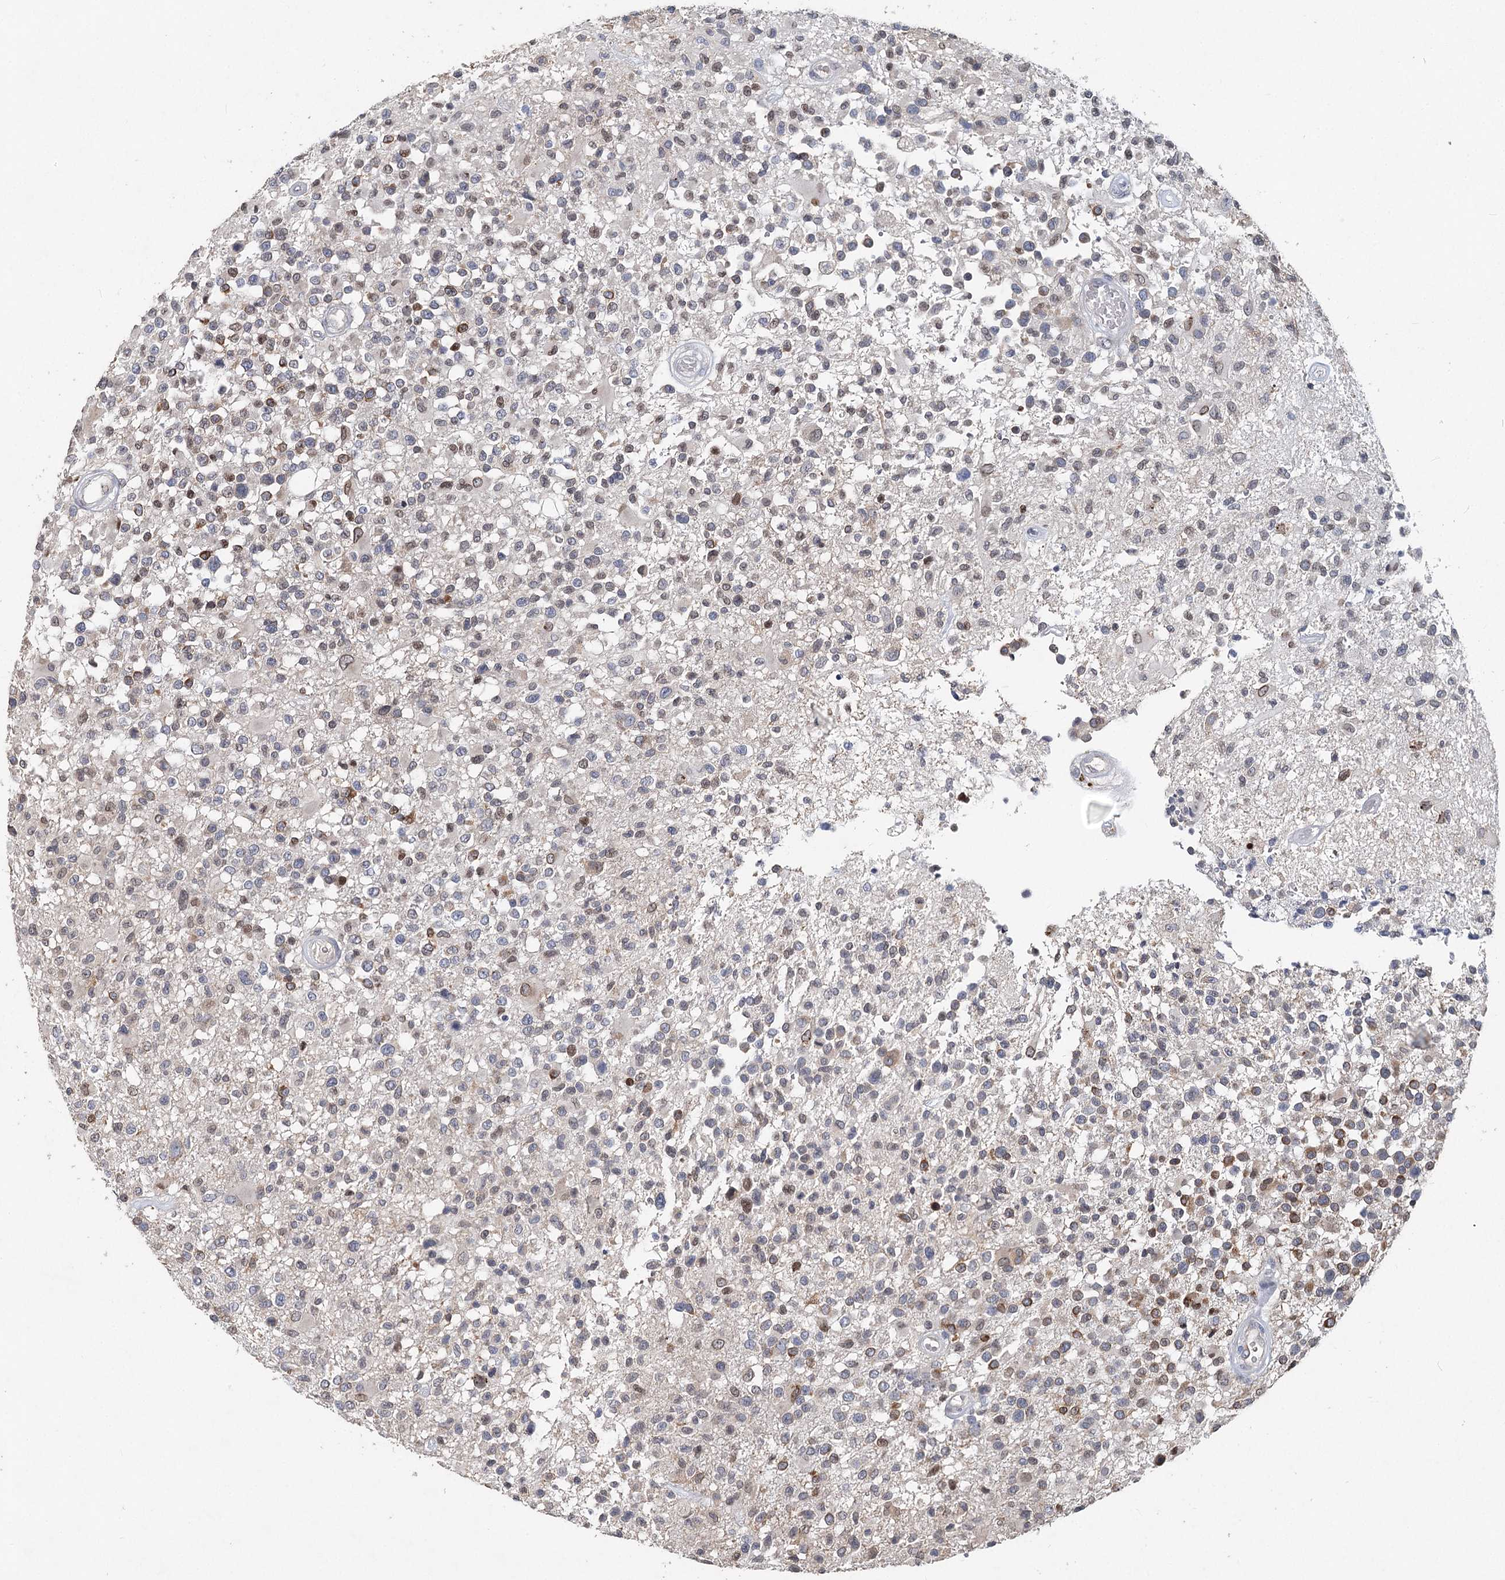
{"staining": {"intensity": "moderate", "quantity": "<25%", "location": "nuclear"}, "tissue": "glioma", "cell_type": "Tumor cells", "image_type": "cancer", "snomed": [{"axis": "morphology", "description": "Glioma, malignant, High grade"}, {"axis": "morphology", "description": "Glioblastoma, NOS"}, {"axis": "topography", "description": "Brain"}], "caption": "This is a histology image of immunohistochemistry (IHC) staining of glioblastoma, which shows moderate staining in the nuclear of tumor cells.", "gene": "FRMD4A", "patient": {"sex": "male", "age": 60}}